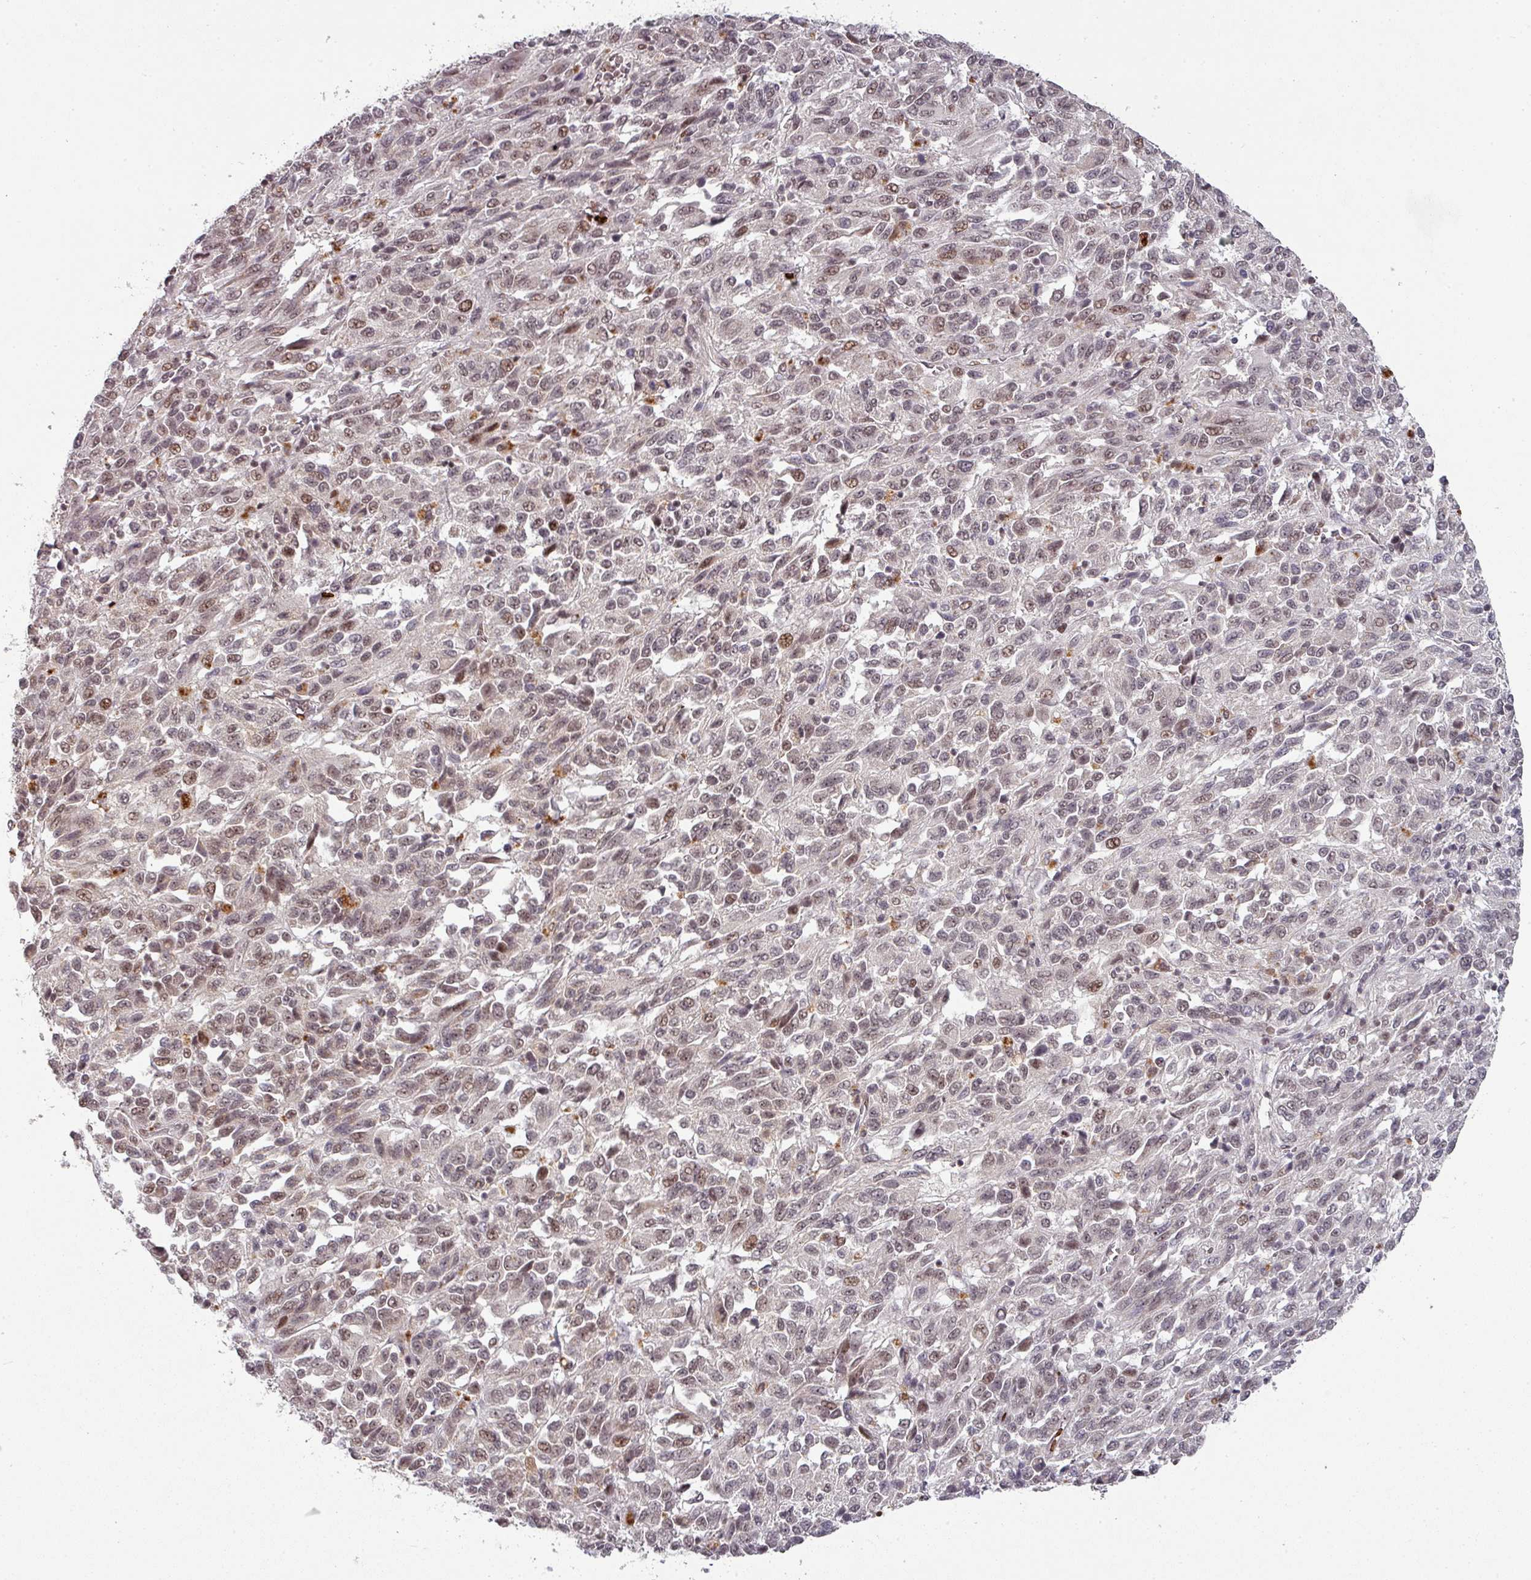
{"staining": {"intensity": "weak", "quantity": "25%-75%", "location": "nuclear"}, "tissue": "melanoma", "cell_type": "Tumor cells", "image_type": "cancer", "snomed": [{"axis": "morphology", "description": "Malignant melanoma, Metastatic site"}, {"axis": "topography", "description": "Lung"}], "caption": "Immunohistochemistry (IHC) (DAB (3,3'-diaminobenzidine)) staining of melanoma demonstrates weak nuclear protein positivity in about 25%-75% of tumor cells.", "gene": "NEIL1", "patient": {"sex": "male", "age": 64}}